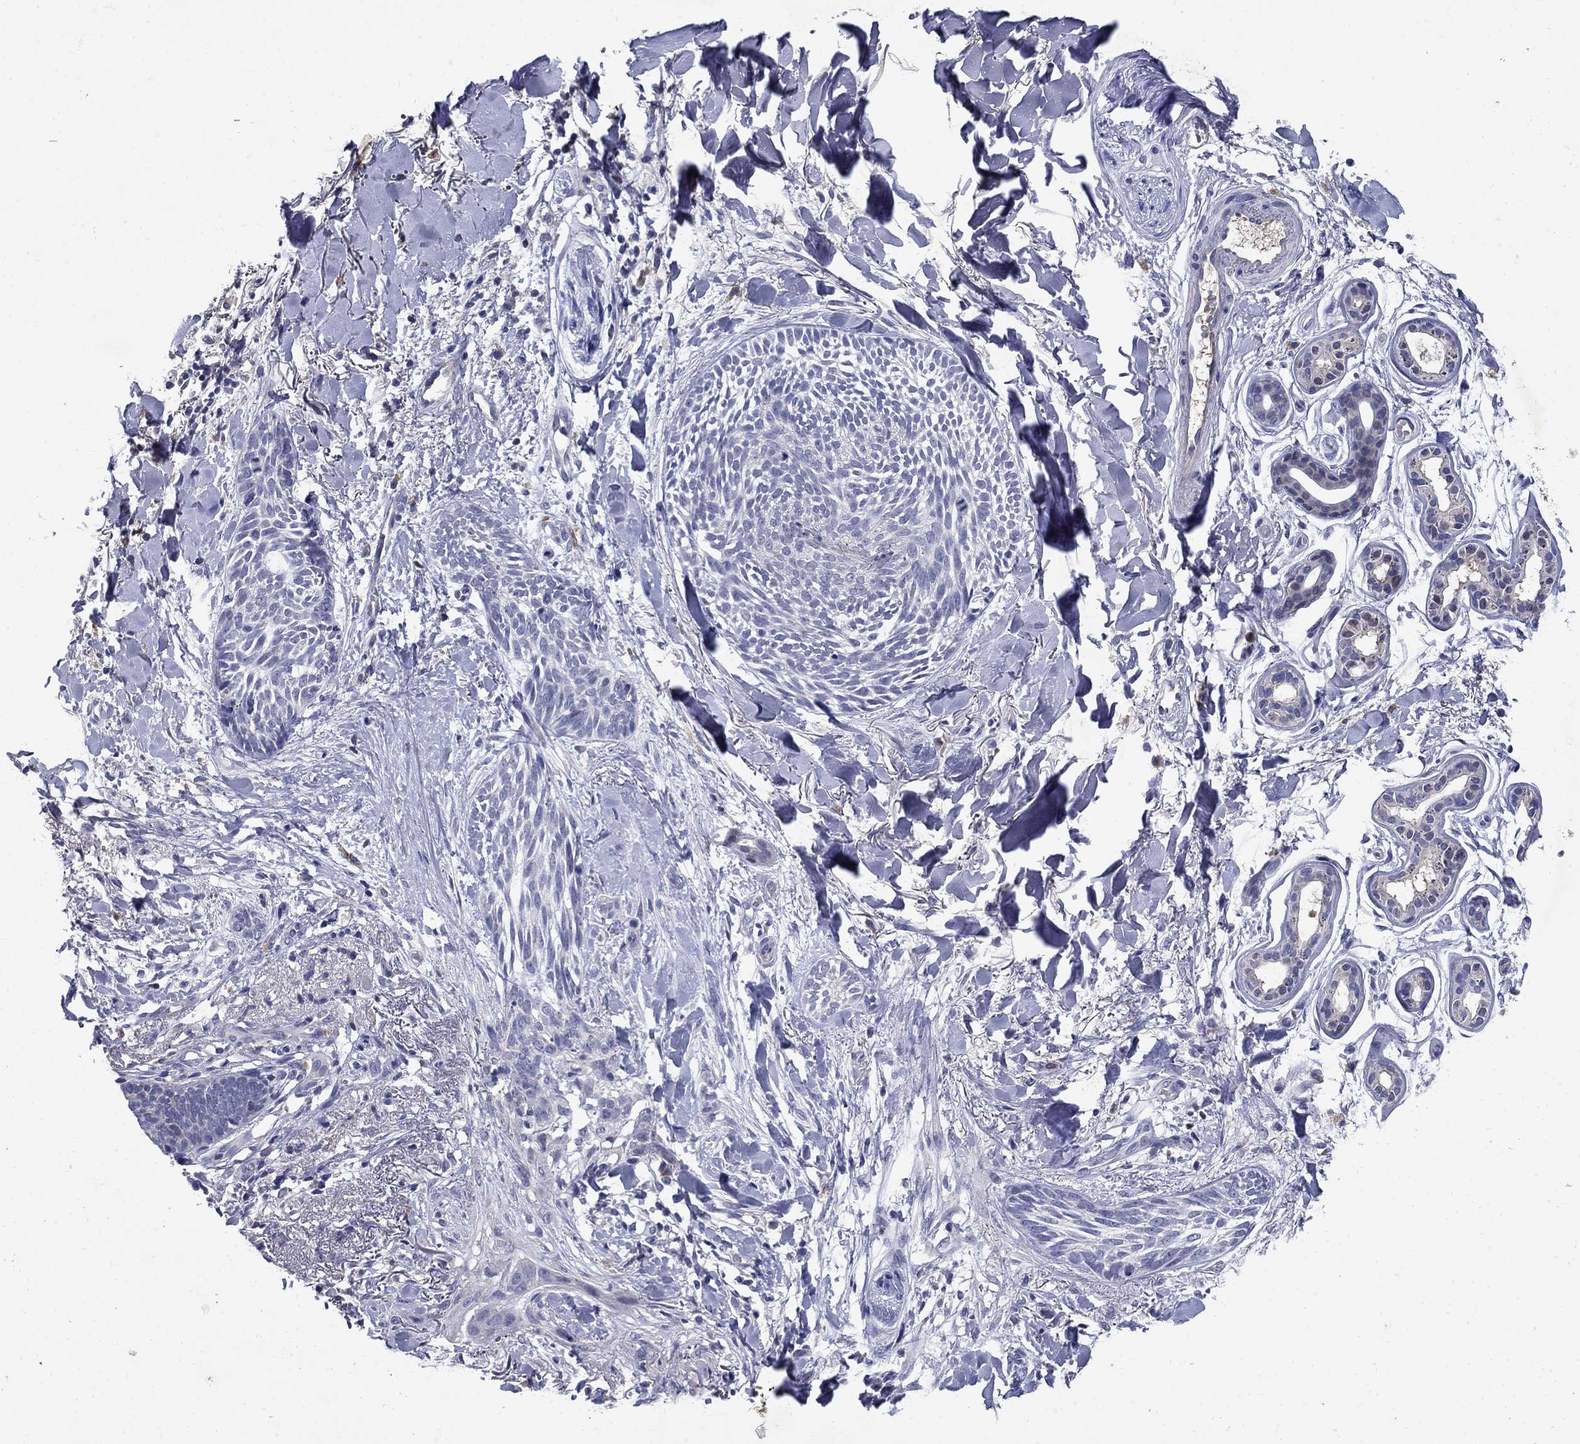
{"staining": {"intensity": "negative", "quantity": "none", "location": "none"}, "tissue": "skin cancer", "cell_type": "Tumor cells", "image_type": "cancer", "snomed": [{"axis": "morphology", "description": "Normal tissue, NOS"}, {"axis": "morphology", "description": "Basal cell carcinoma"}, {"axis": "topography", "description": "Skin"}], "caption": "Histopathology image shows no protein staining in tumor cells of skin cancer (basal cell carcinoma) tissue. (DAB IHC with hematoxylin counter stain).", "gene": "STAB2", "patient": {"sex": "male", "age": 84}}